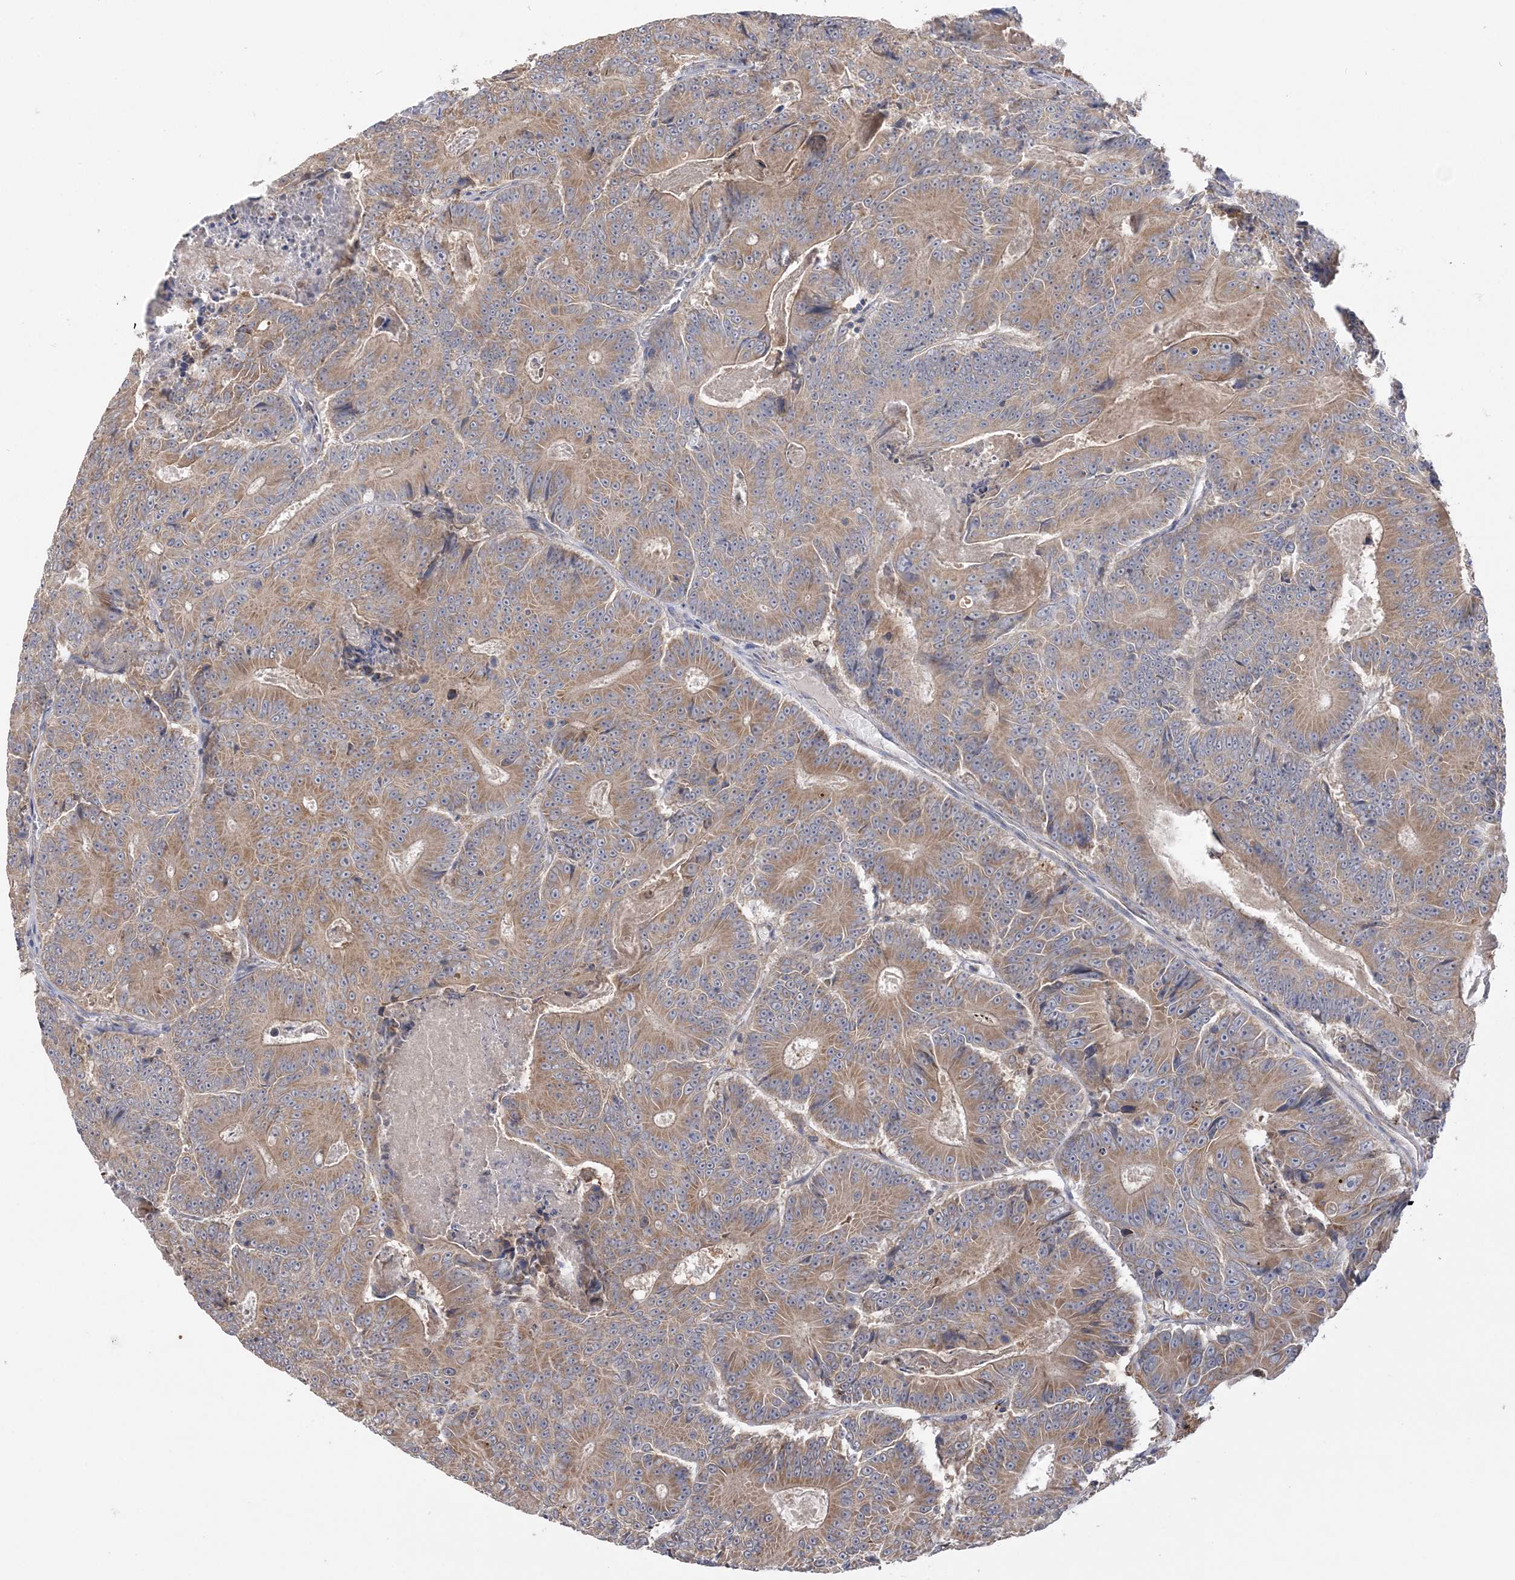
{"staining": {"intensity": "moderate", "quantity": ">75%", "location": "cytoplasmic/membranous"}, "tissue": "colorectal cancer", "cell_type": "Tumor cells", "image_type": "cancer", "snomed": [{"axis": "morphology", "description": "Adenocarcinoma, NOS"}, {"axis": "topography", "description": "Colon"}], "caption": "Immunohistochemical staining of human colorectal adenocarcinoma demonstrates medium levels of moderate cytoplasmic/membranous protein staining in about >75% of tumor cells.", "gene": "MMADHC", "patient": {"sex": "male", "age": 83}}